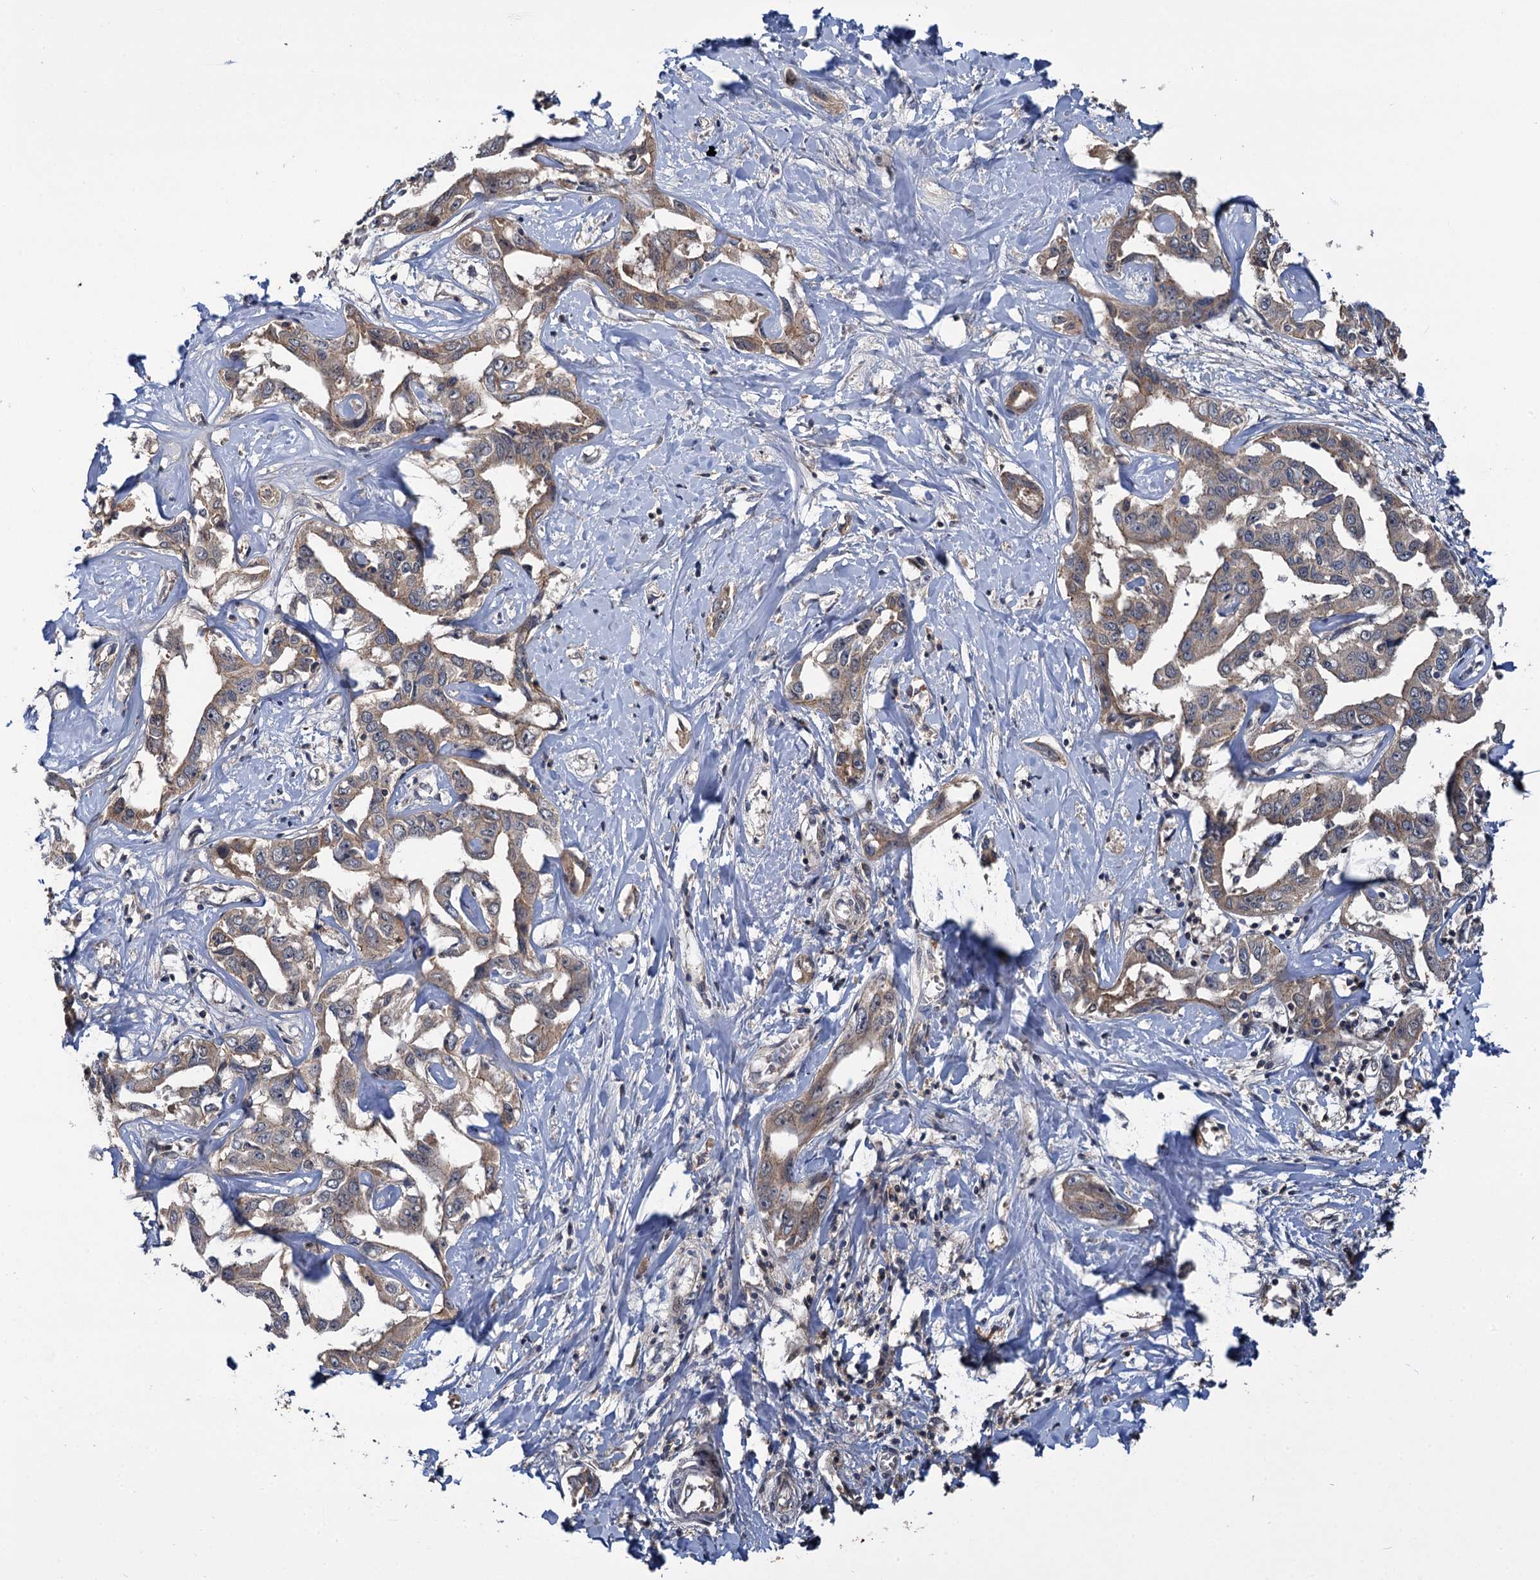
{"staining": {"intensity": "weak", "quantity": "25%-75%", "location": "cytoplasmic/membranous"}, "tissue": "liver cancer", "cell_type": "Tumor cells", "image_type": "cancer", "snomed": [{"axis": "morphology", "description": "Cholangiocarcinoma"}, {"axis": "topography", "description": "Liver"}], "caption": "Tumor cells exhibit low levels of weak cytoplasmic/membranous staining in about 25%-75% of cells in liver cholangiocarcinoma. Using DAB (brown) and hematoxylin (blue) stains, captured at high magnification using brightfield microscopy.", "gene": "TMEM39A", "patient": {"sex": "male", "age": 59}}